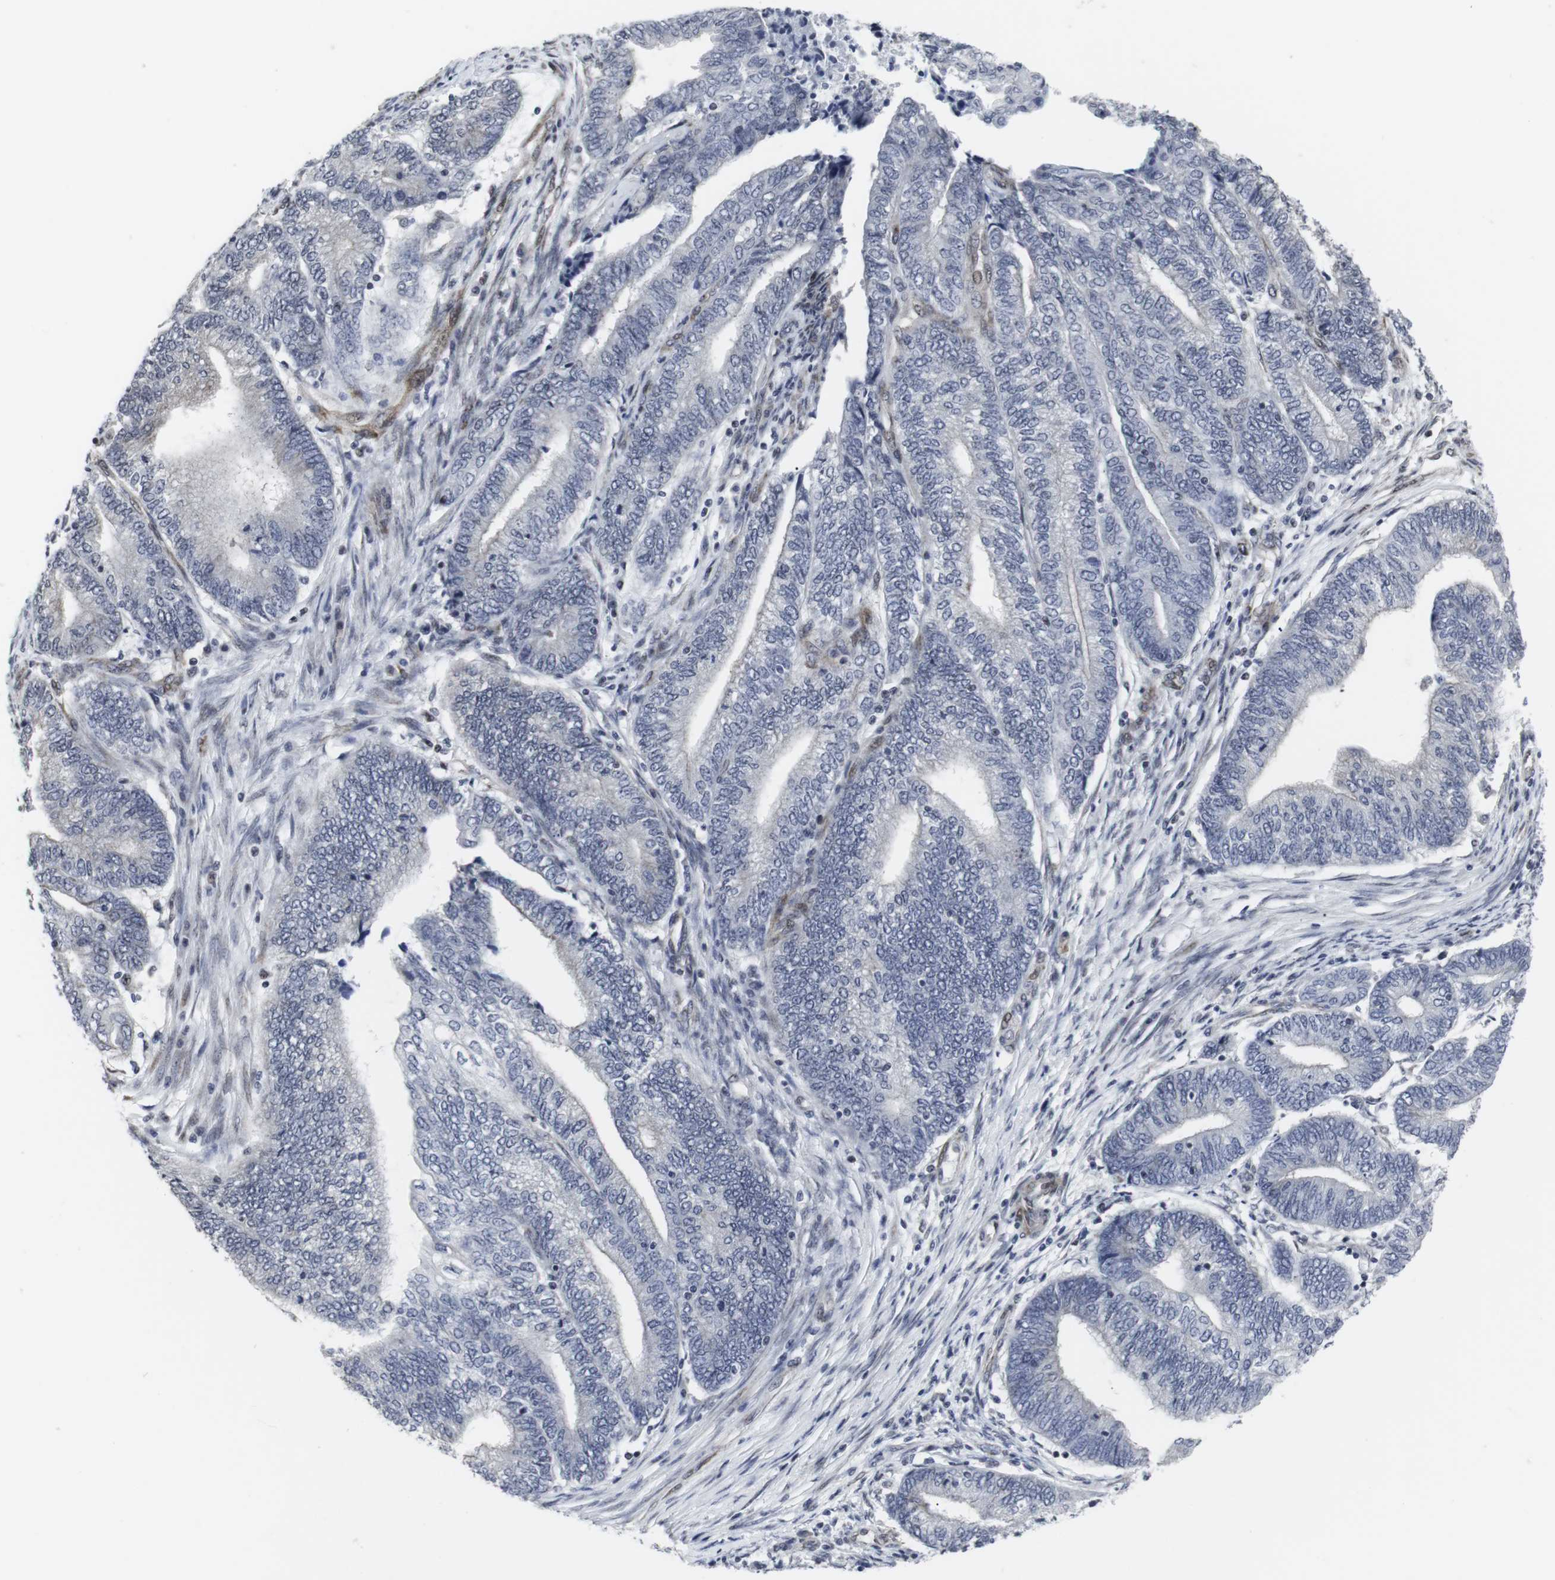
{"staining": {"intensity": "negative", "quantity": "none", "location": "none"}, "tissue": "endometrial cancer", "cell_type": "Tumor cells", "image_type": "cancer", "snomed": [{"axis": "morphology", "description": "Adenocarcinoma, NOS"}, {"axis": "topography", "description": "Uterus"}, {"axis": "topography", "description": "Endometrium"}], "caption": "Image shows no protein staining in tumor cells of adenocarcinoma (endometrial) tissue.", "gene": "MLH1", "patient": {"sex": "female", "age": 70}}